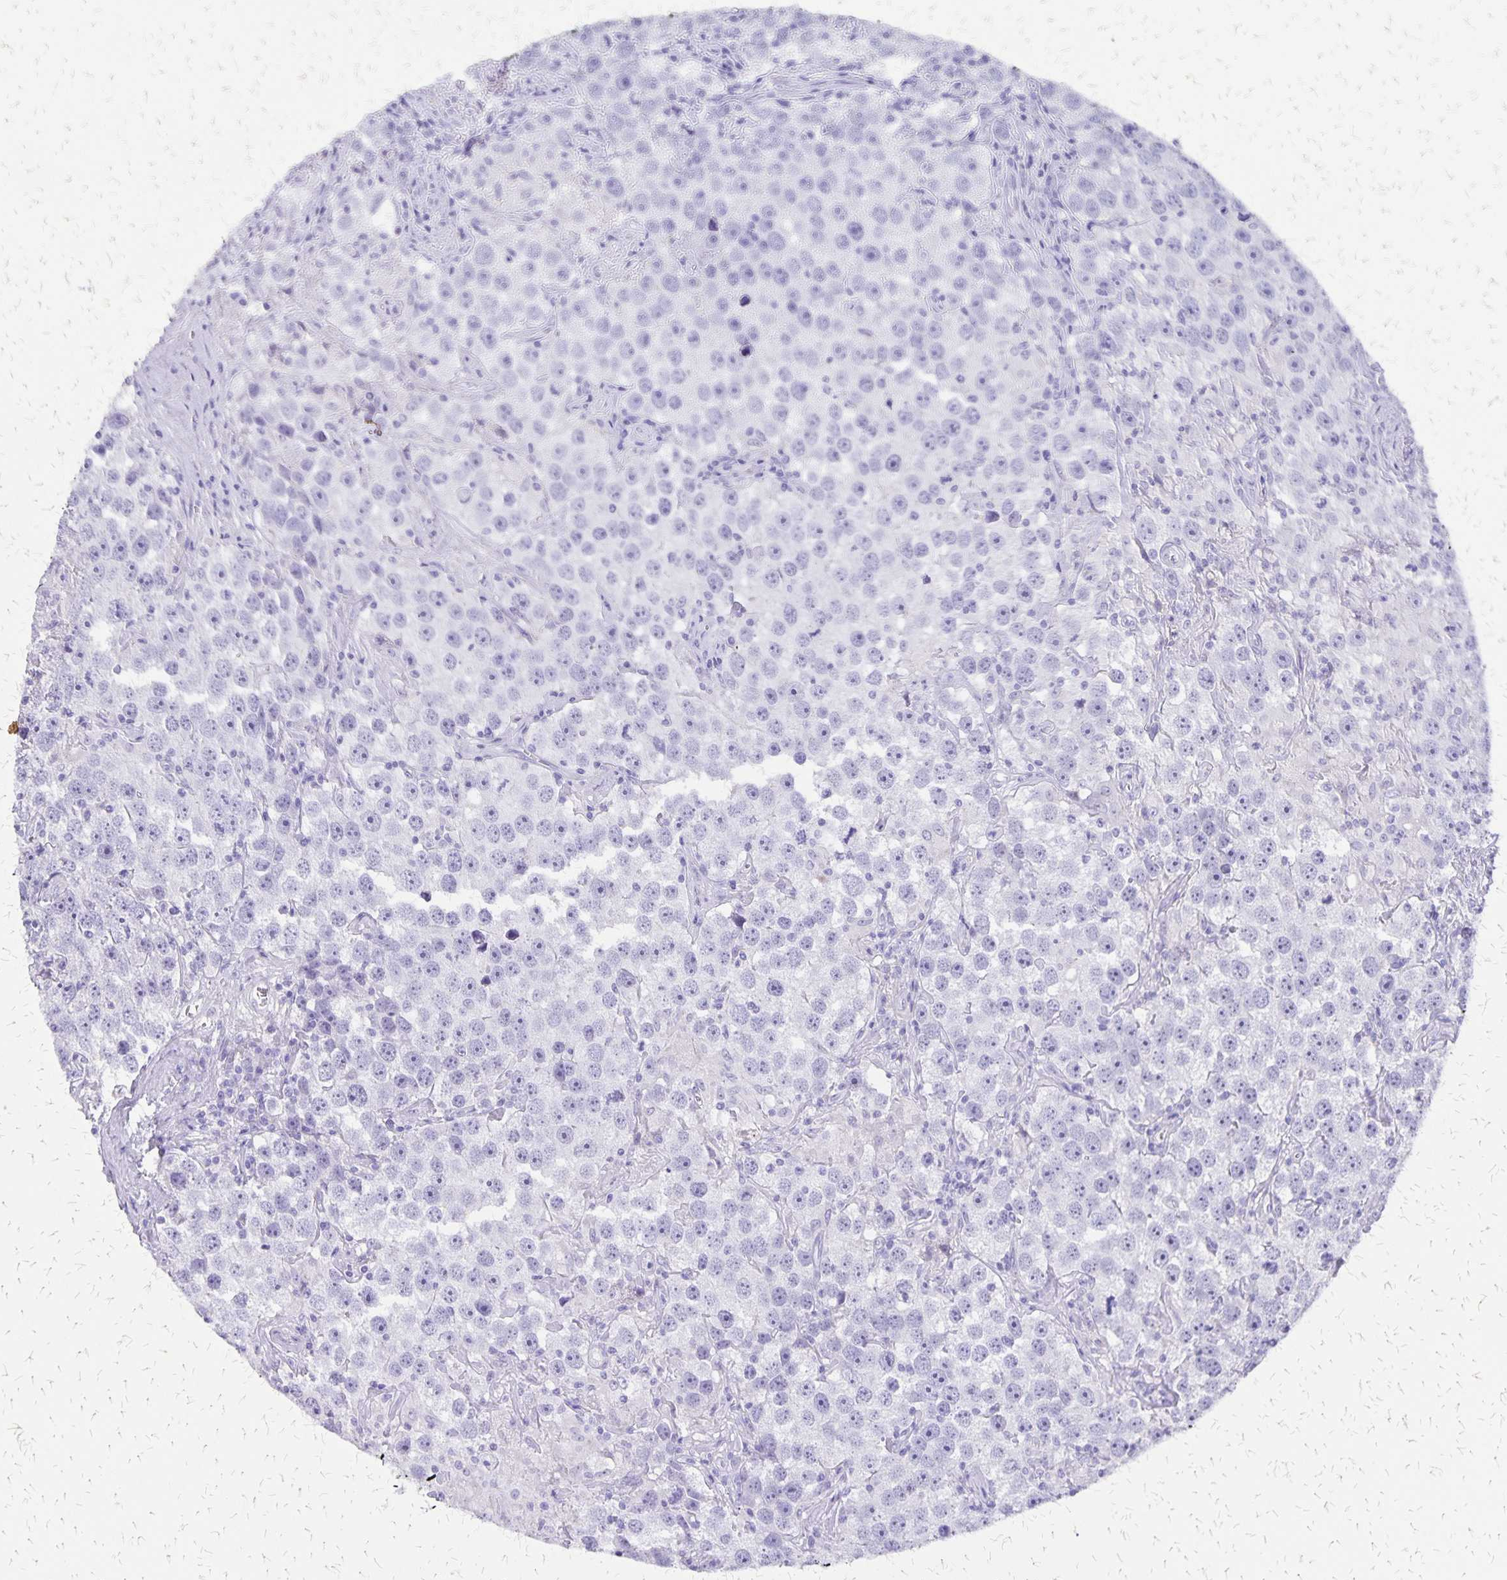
{"staining": {"intensity": "negative", "quantity": "none", "location": "none"}, "tissue": "testis cancer", "cell_type": "Tumor cells", "image_type": "cancer", "snomed": [{"axis": "morphology", "description": "Seminoma, NOS"}, {"axis": "topography", "description": "Testis"}], "caption": "Testis seminoma stained for a protein using immunohistochemistry (IHC) demonstrates no staining tumor cells.", "gene": "SLC13A2", "patient": {"sex": "male", "age": 49}}